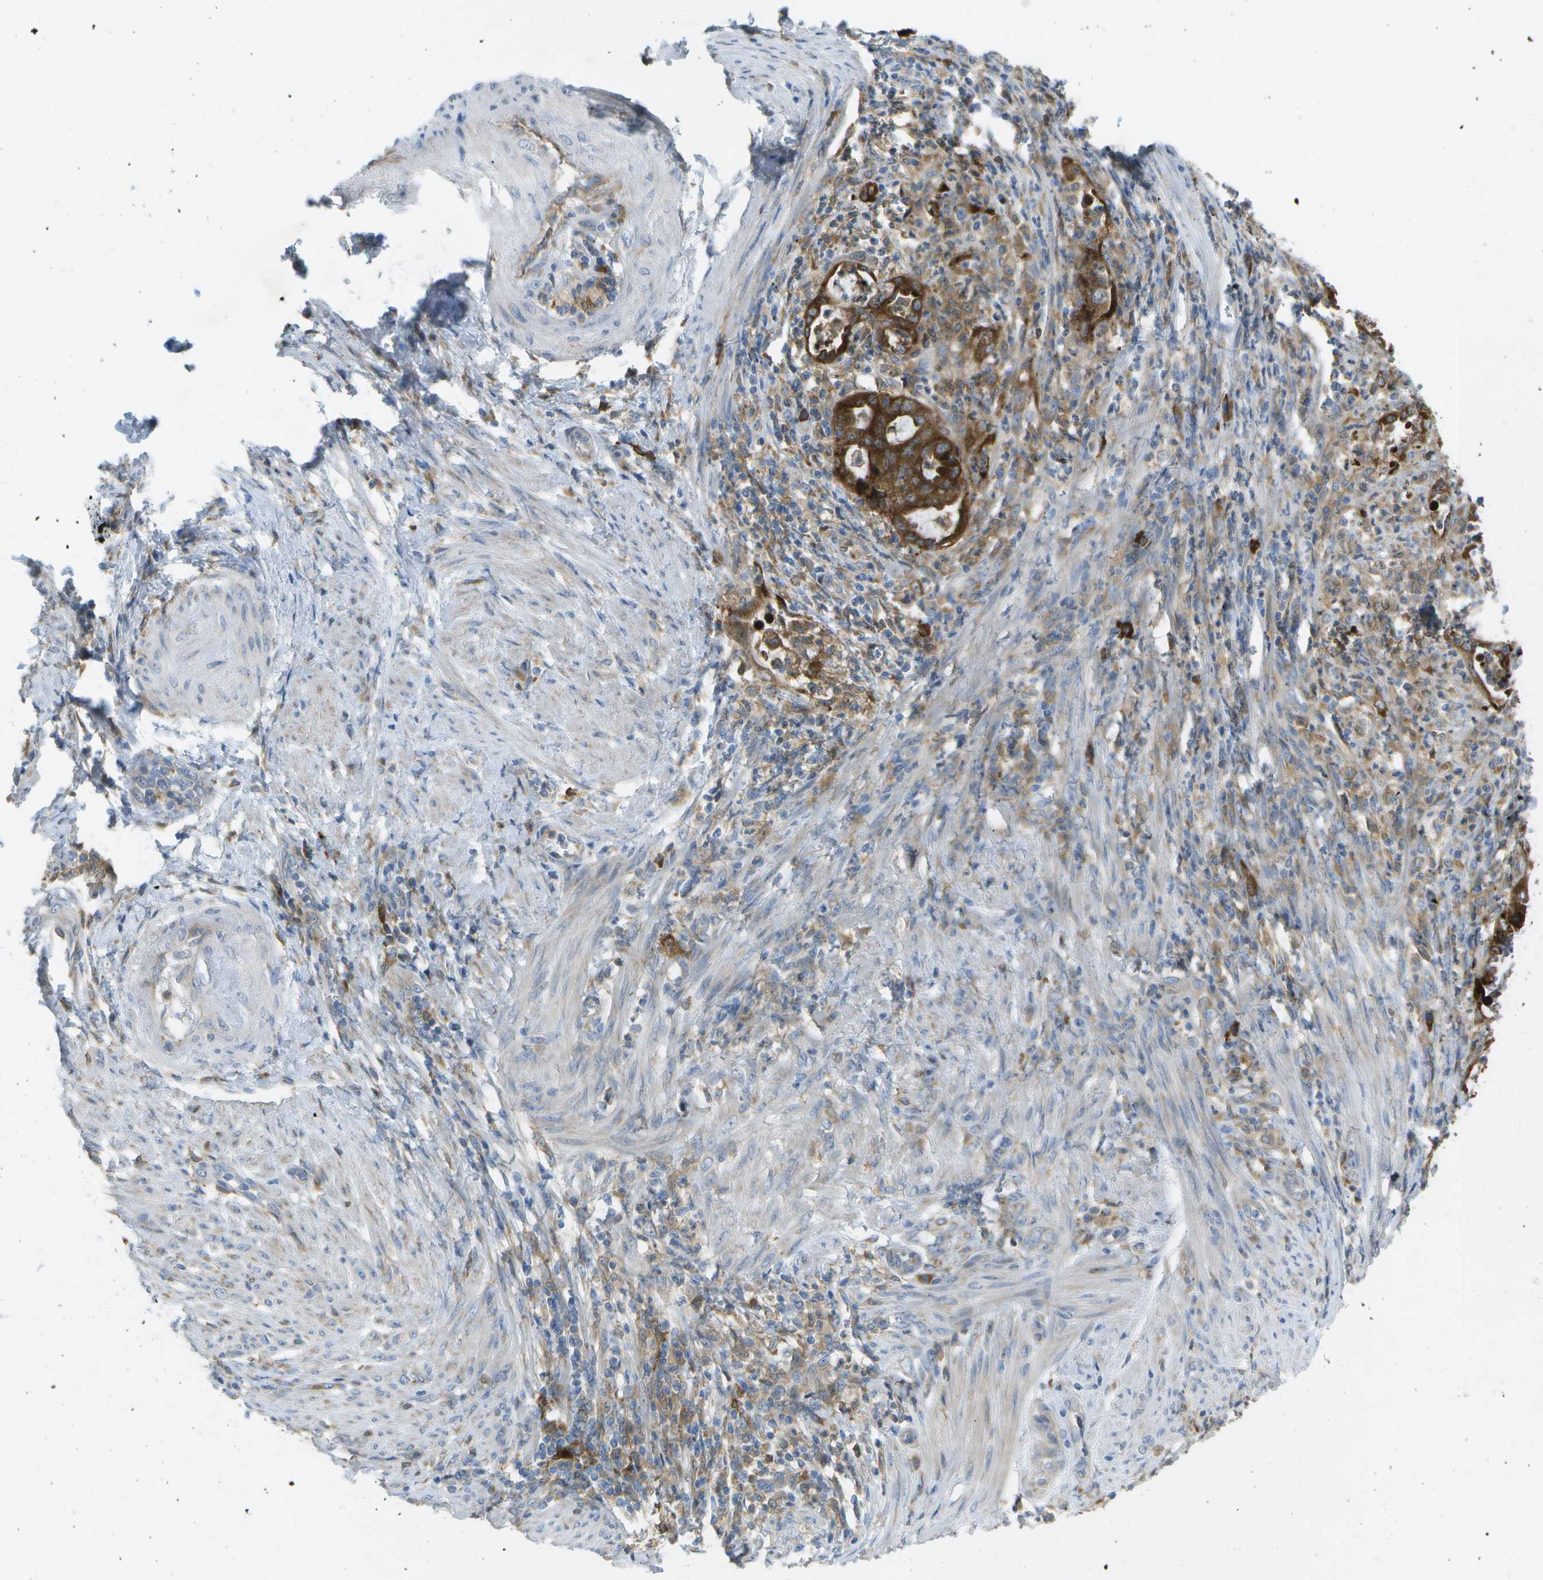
{"staining": {"intensity": "strong", "quantity": ">75%", "location": "cytoplasmic/membranous"}, "tissue": "endometrial cancer", "cell_type": "Tumor cells", "image_type": "cancer", "snomed": [{"axis": "morphology", "description": "Adenocarcinoma, NOS"}, {"axis": "topography", "description": "Endometrium"}], "caption": "The photomicrograph exhibits immunohistochemical staining of endometrial cancer. There is strong cytoplasmic/membranous expression is seen in approximately >75% of tumor cells.", "gene": "WNK2", "patient": {"sex": "female", "age": 70}}